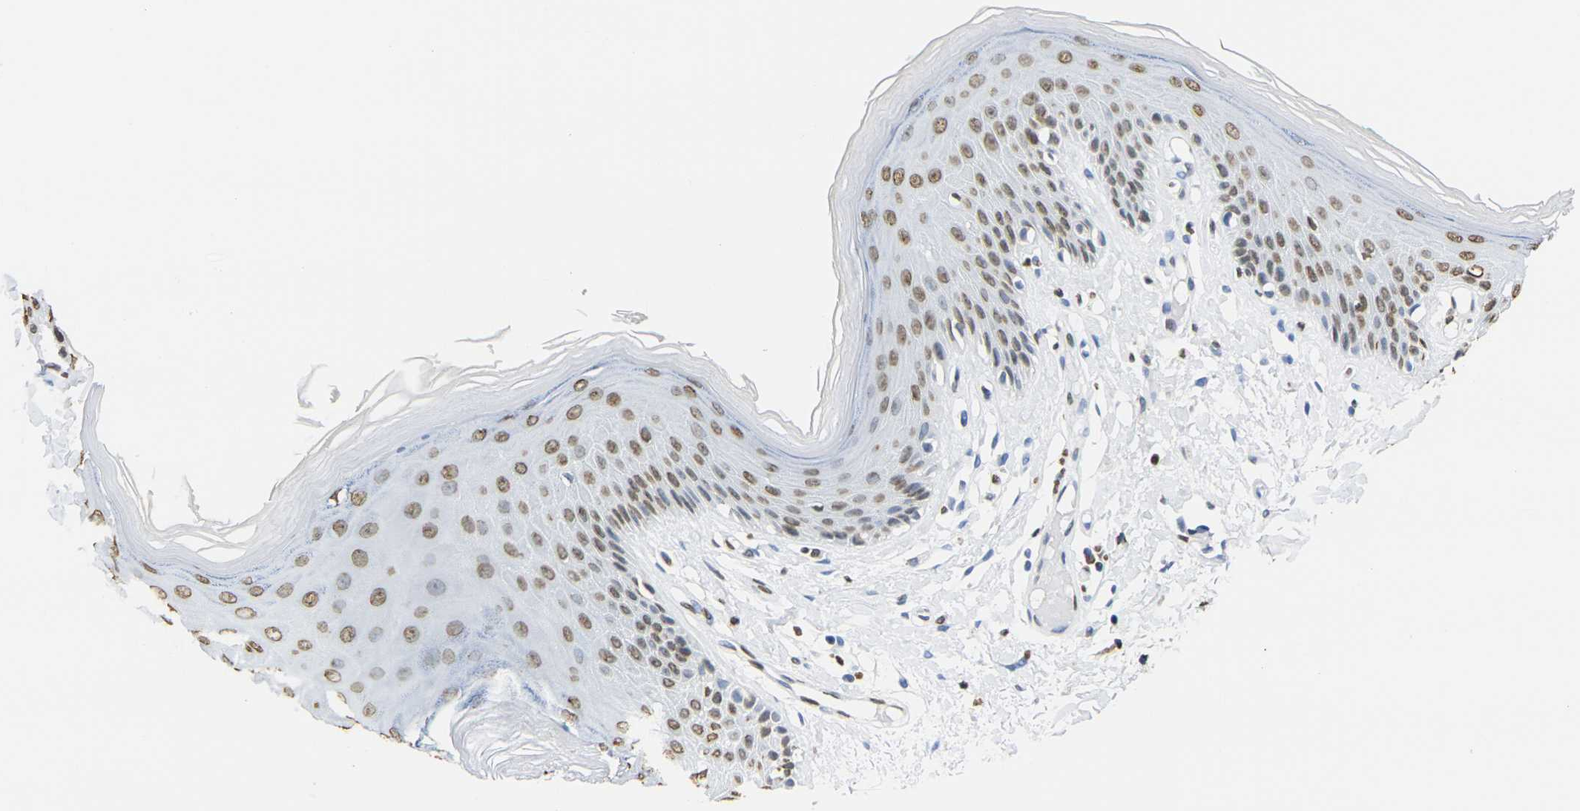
{"staining": {"intensity": "moderate", "quantity": ">75%", "location": "nuclear"}, "tissue": "skin", "cell_type": "Epidermal cells", "image_type": "normal", "snomed": [{"axis": "morphology", "description": "Normal tissue, NOS"}, {"axis": "topography", "description": "Vulva"}], "caption": "Benign skin was stained to show a protein in brown. There is medium levels of moderate nuclear staining in about >75% of epidermal cells. (Brightfield microscopy of DAB IHC at high magnification).", "gene": "DRAXIN", "patient": {"sex": "female", "age": 73}}